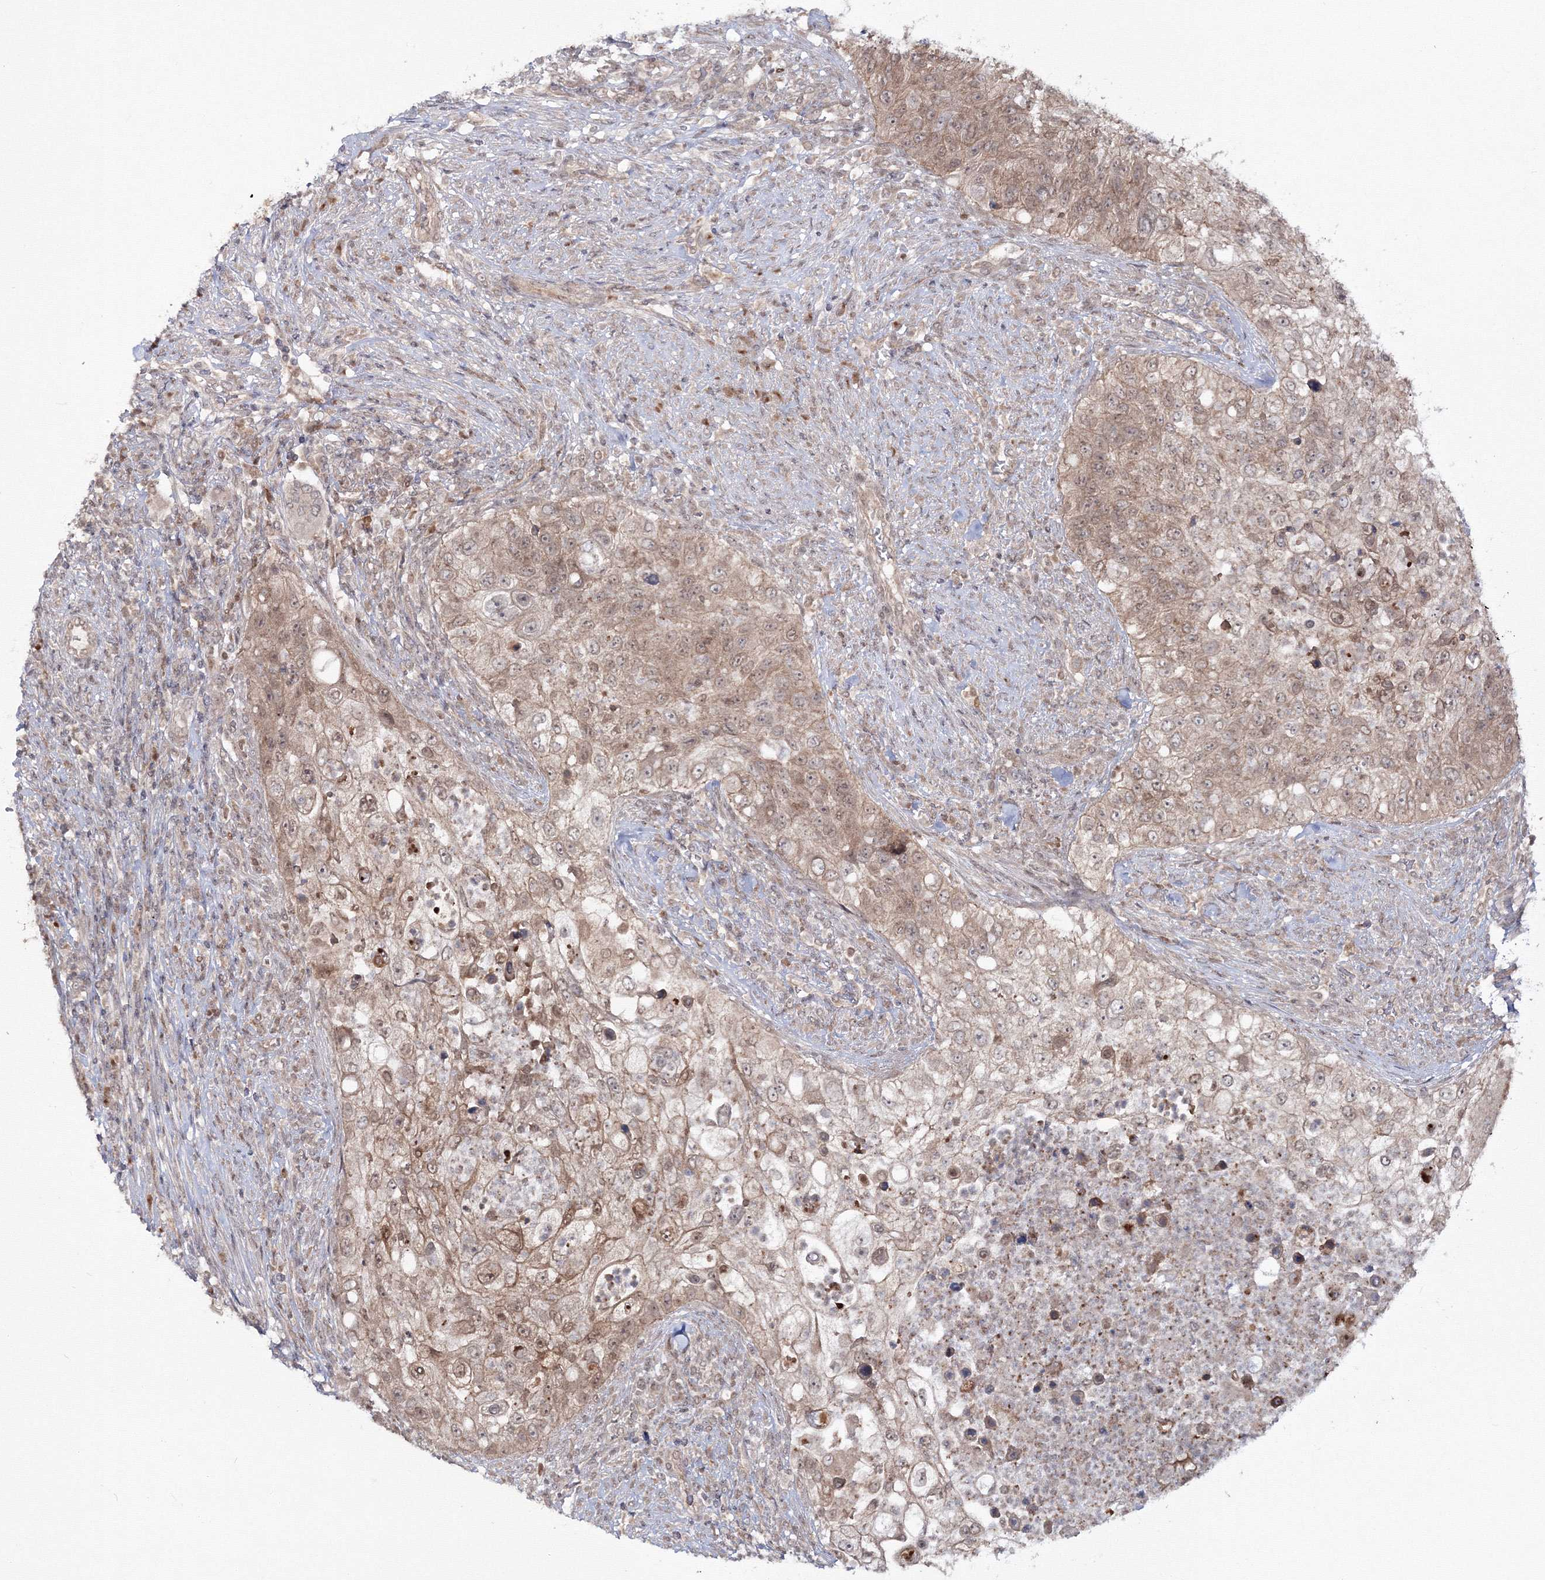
{"staining": {"intensity": "weak", "quantity": ">75%", "location": "cytoplasmic/membranous"}, "tissue": "urothelial cancer", "cell_type": "Tumor cells", "image_type": "cancer", "snomed": [{"axis": "morphology", "description": "Urothelial carcinoma, High grade"}, {"axis": "topography", "description": "Urinary bladder"}], "caption": "Urothelial carcinoma (high-grade) stained for a protein (brown) exhibits weak cytoplasmic/membranous positive expression in about >75% of tumor cells.", "gene": "ZFAND6", "patient": {"sex": "female", "age": 60}}